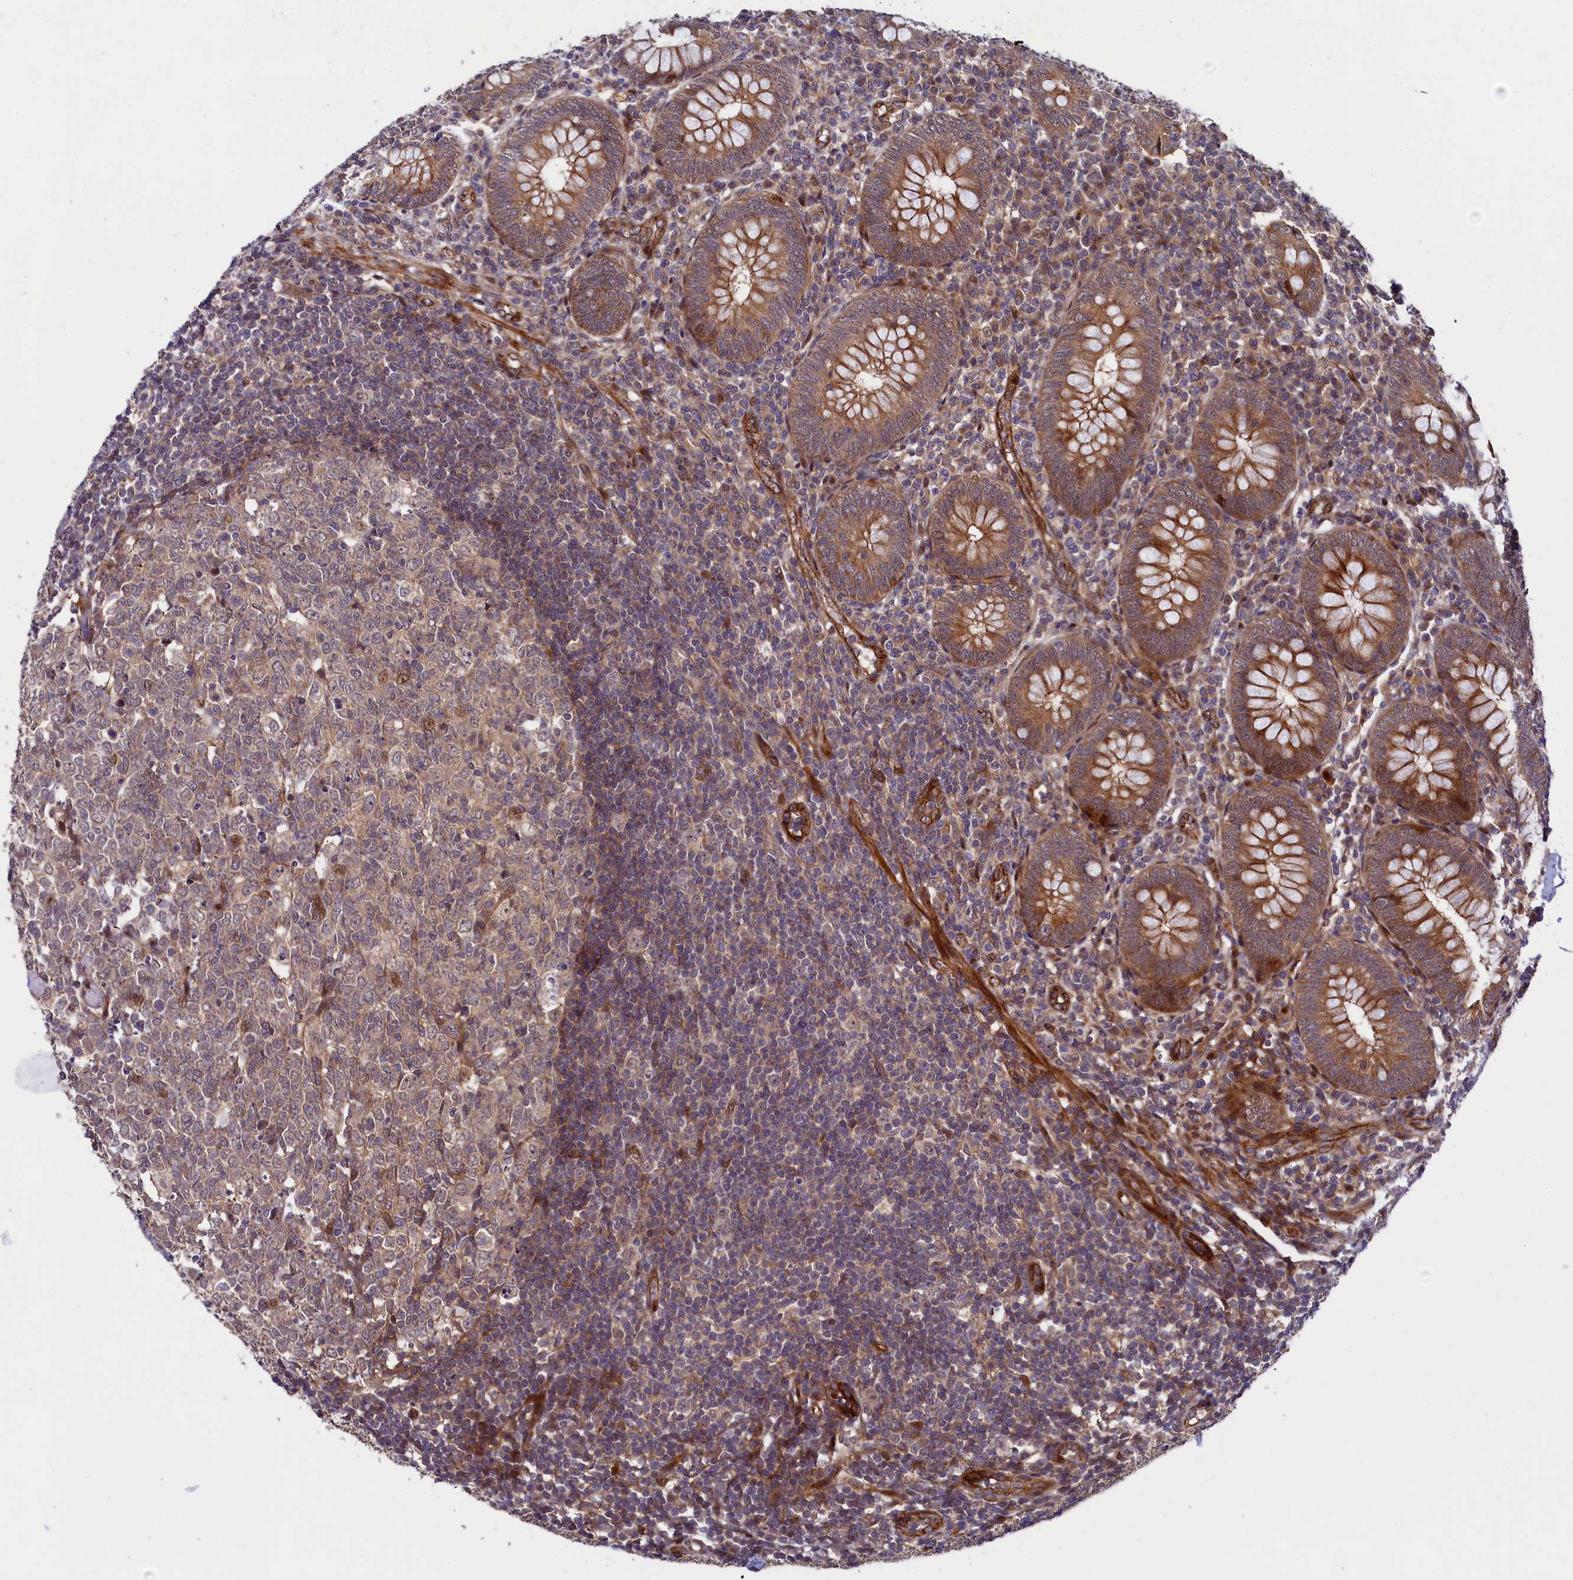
{"staining": {"intensity": "strong", "quantity": ">75%", "location": "cytoplasmic/membranous"}, "tissue": "appendix", "cell_type": "Glandular cells", "image_type": "normal", "snomed": [{"axis": "morphology", "description": "Normal tissue, NOS"}, {"axis": "topography", "description": "Appendix"}], "caption": "High-magnification brightfield microscopy of unremarkable appendix stained with DAB (brown) and counterstained with hematoxylin (blue). glandular cells exhibit strong cytoplasmic/membranous expression is identified in approximately>75% of cells.", "gene": "PIK3C3", "patient": {"sex": "male", "age": 14}}